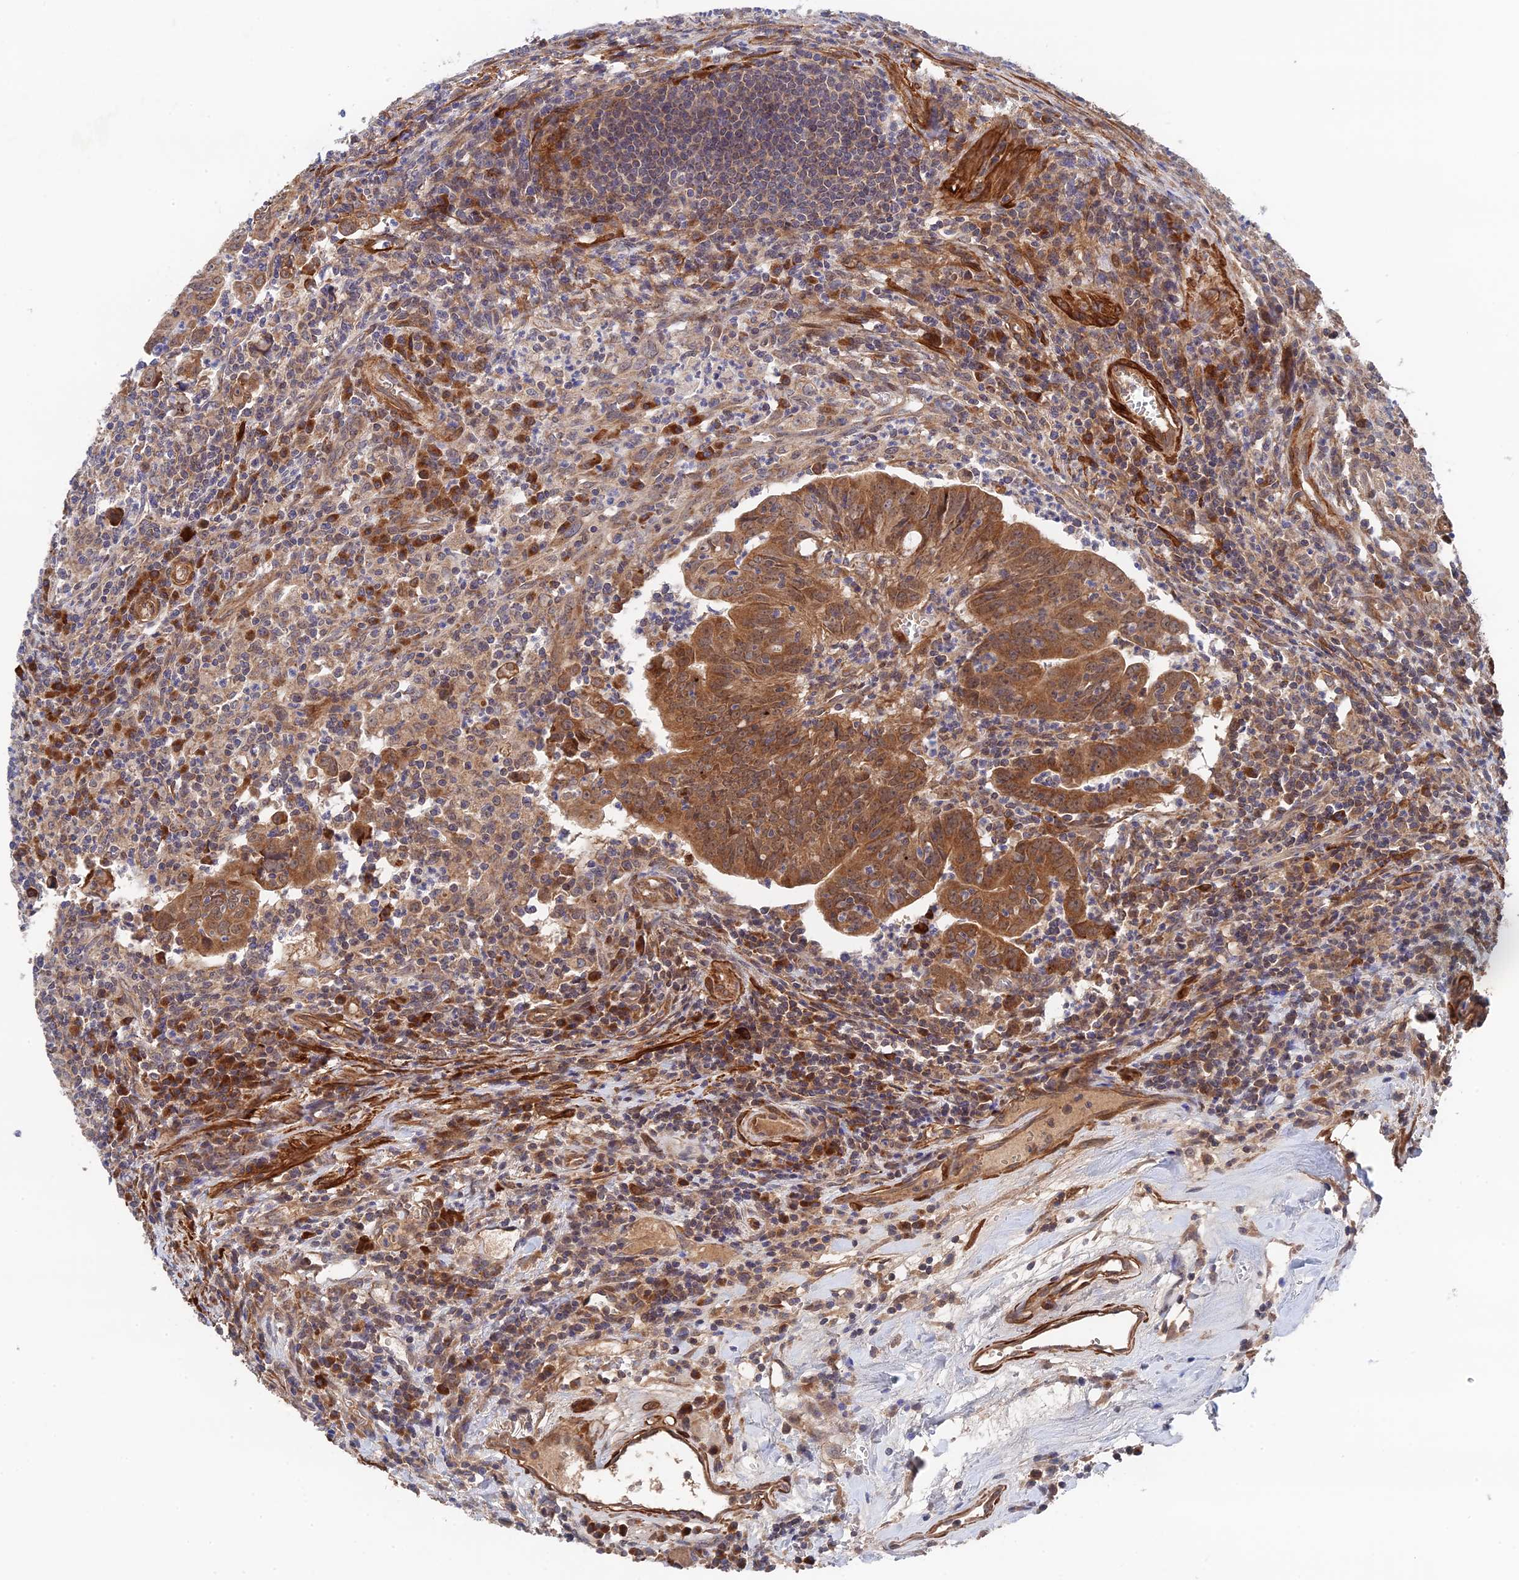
{"staining": {"intensity": "moderate", "quantity": ">75%", "location": "cytoplasmic/membranous"}, "tissue": "colorectal cancer", "cell_type": "Tumor cells", "image_type": "cancer", "snomed": [{"axis": "morphology", "description": "Adenocarcinoma, NOS"}, {"axis": "topography", "description": "Rectum"}], "caption": "Immunohistochemical staining of colorectal cancer (adenocarcinoma) displays moderate cytoplasmic/membranous protein positivity in approximately >75% of tumor cells.", "gene": "ZNF320", "patient": {"sex": "male", "age": 69}}